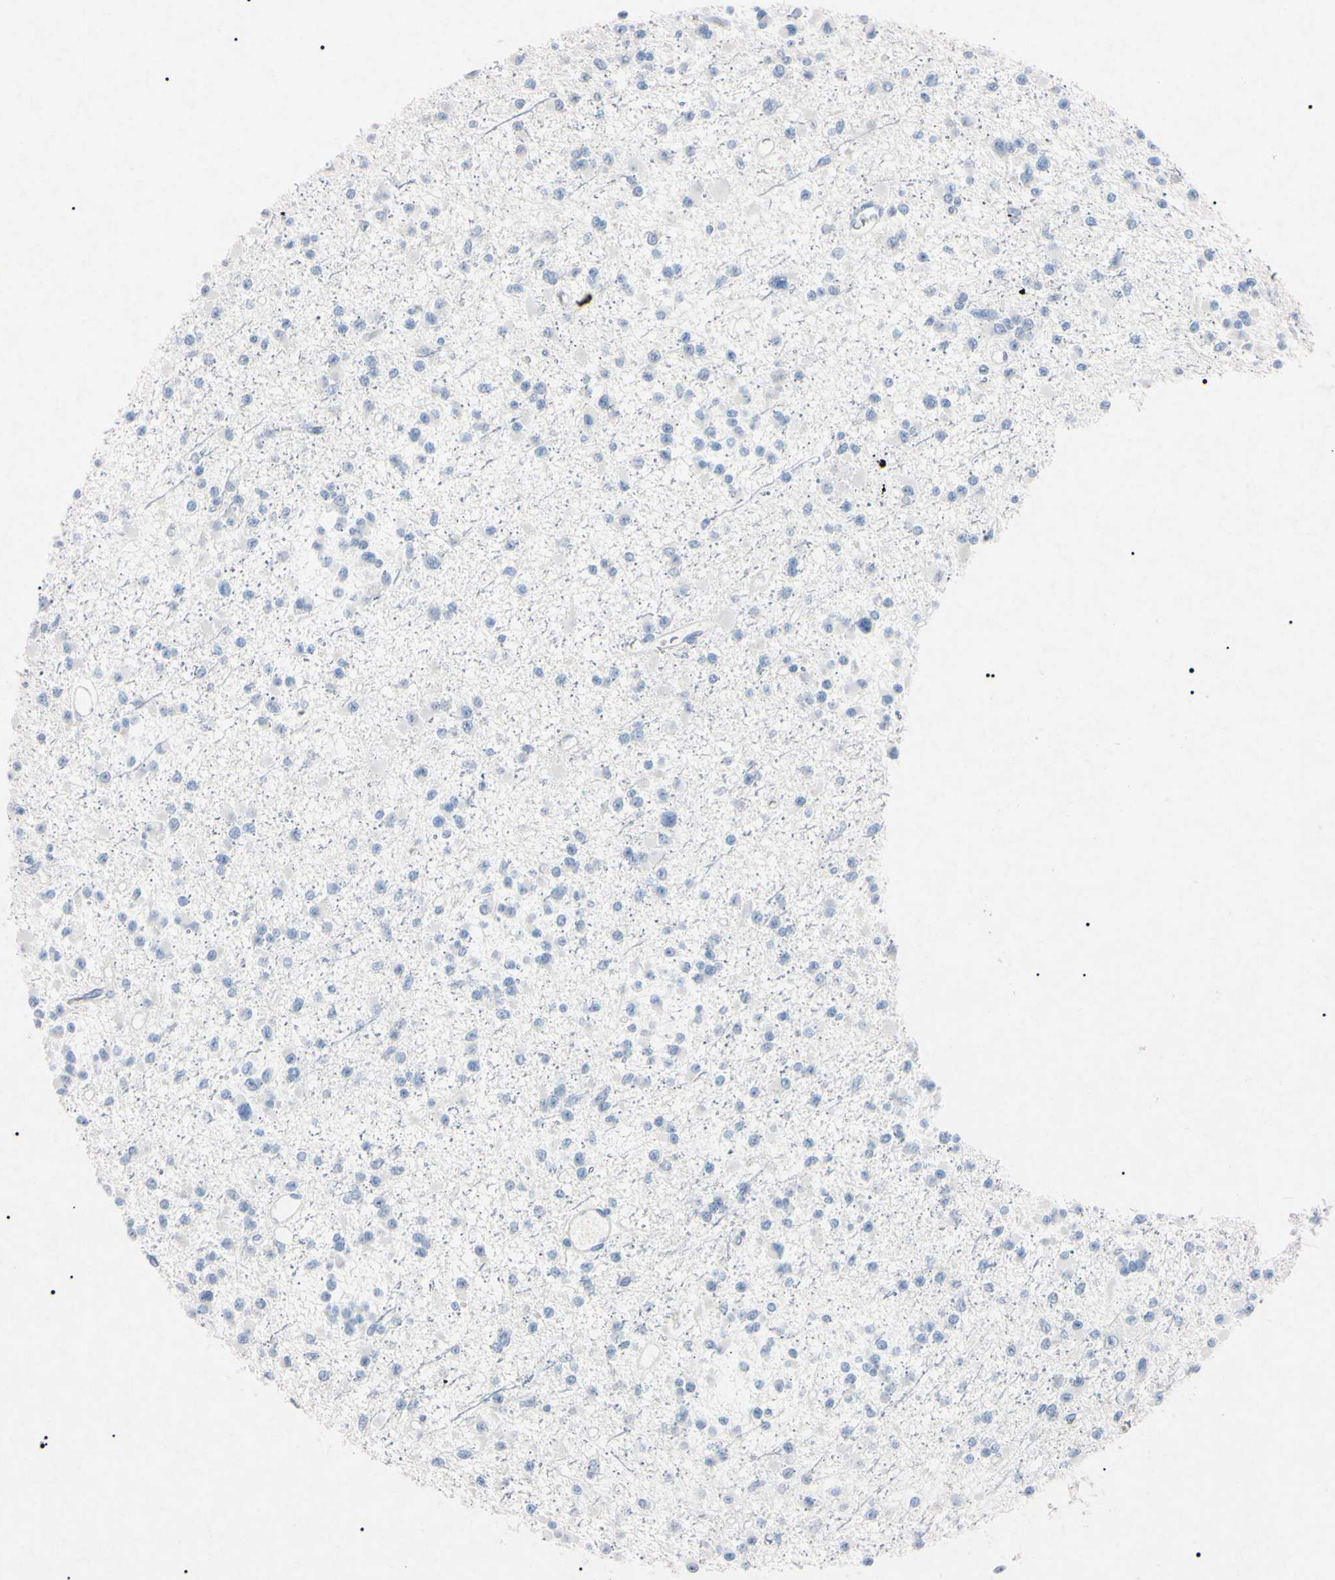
{"staining": {"intensity": "negative", "quantity": "none", "location": "none"}, "tissue": "glioma", "cell_type": "Tumor cells", "image_type": "cancer", "snomed": [{"axis": "morphology", "description": "Glioma, malignant, Low grade"}, {"axis": "topography", "description": "Brain"}], "caption": "Tumor cells show no significant expression in glioma.", "gene": "ELN", "patient": {"sex": "female", "age": 22}}